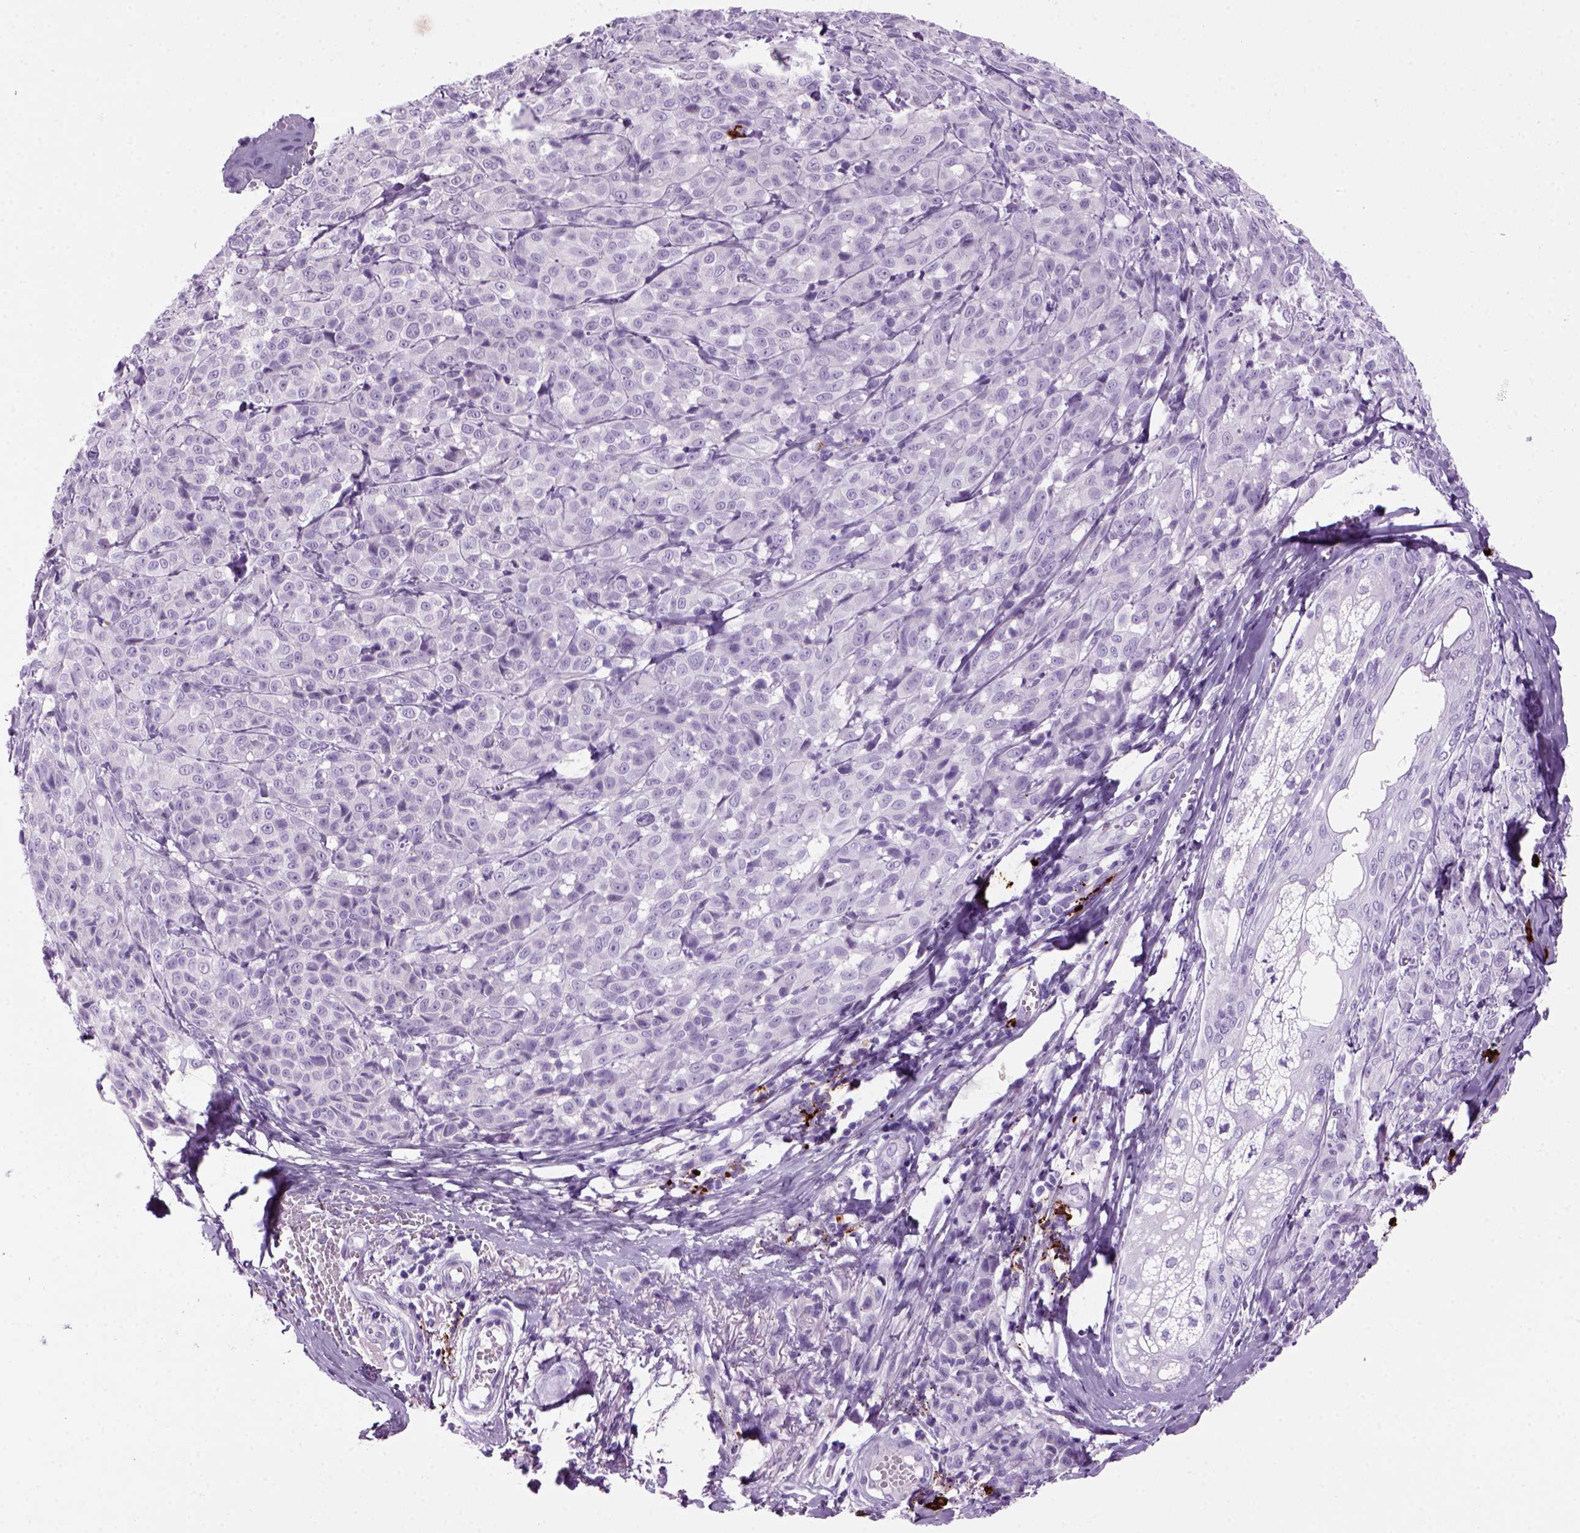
{"staining": {"intensity": "negative", "quantity": "none", "location": "none"}, "tissue": "melanoma", "cell_type": "Tumor cells", "image_type": "cancer", "snomed": [{"axis": "morphology", "description": "Malignant melanoma, NOS"}, {"axis": "topography", "description": "Skin"}], "caption": "An image of human malignant melanoma is negative for staining in tumor cells. (DAB immunohistochemistry (IHC), high magnification).", "gene": "MZB1", "patient": {"sex": "male", "age": 89}}